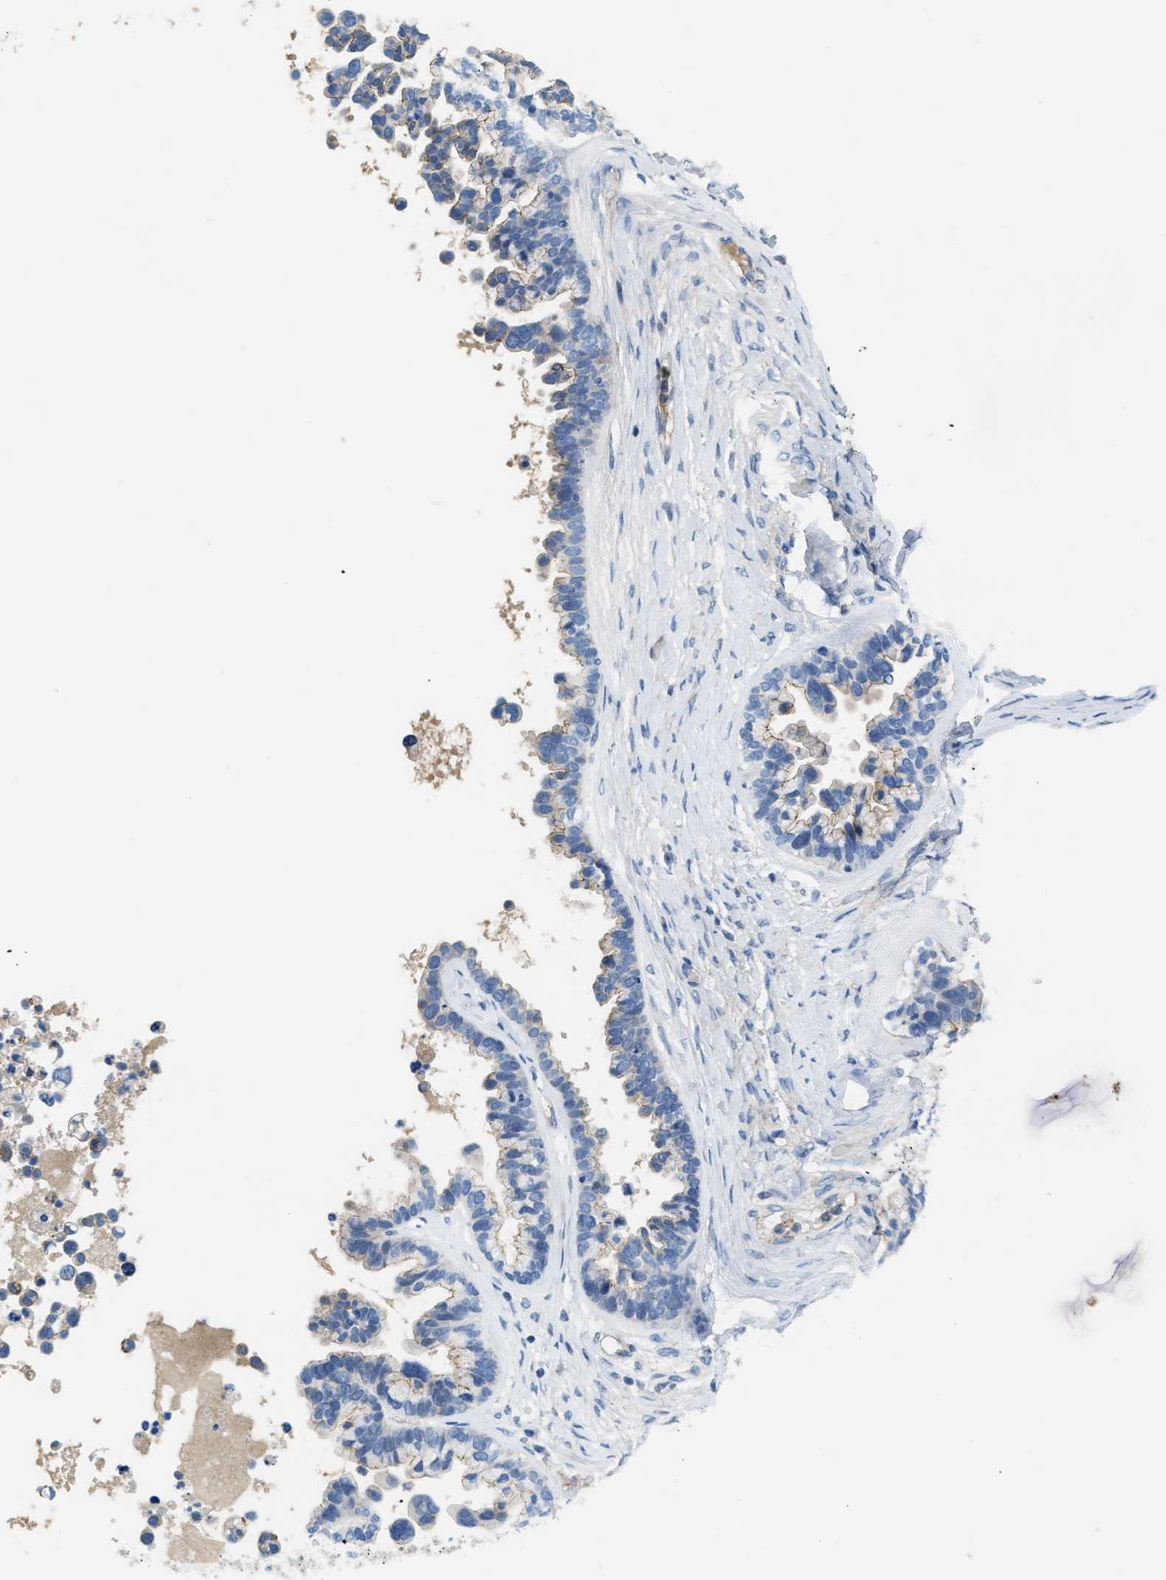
{"staining": {"intensity": "weak", "quantity": "25%-75%", "location": "cytoplasmic/membranous"}, "tissue": "ovarian cancer", "cell_type": "Tumor cells", "image_type": "cancer", "snomed": [{"axis": "morphology", "description": "Cystadenocarcinoma, serous, NOS"}, {"axis": "topography", "description": "Ovary"}], "caption": "A brown stain shows weak cytoplasmic/membranous positivity of a protein in serous cystadenocarcinoma (ovarian) tumor cells.", "gene": "CRB3", "patient": {"sex": "female", "age": 56}}